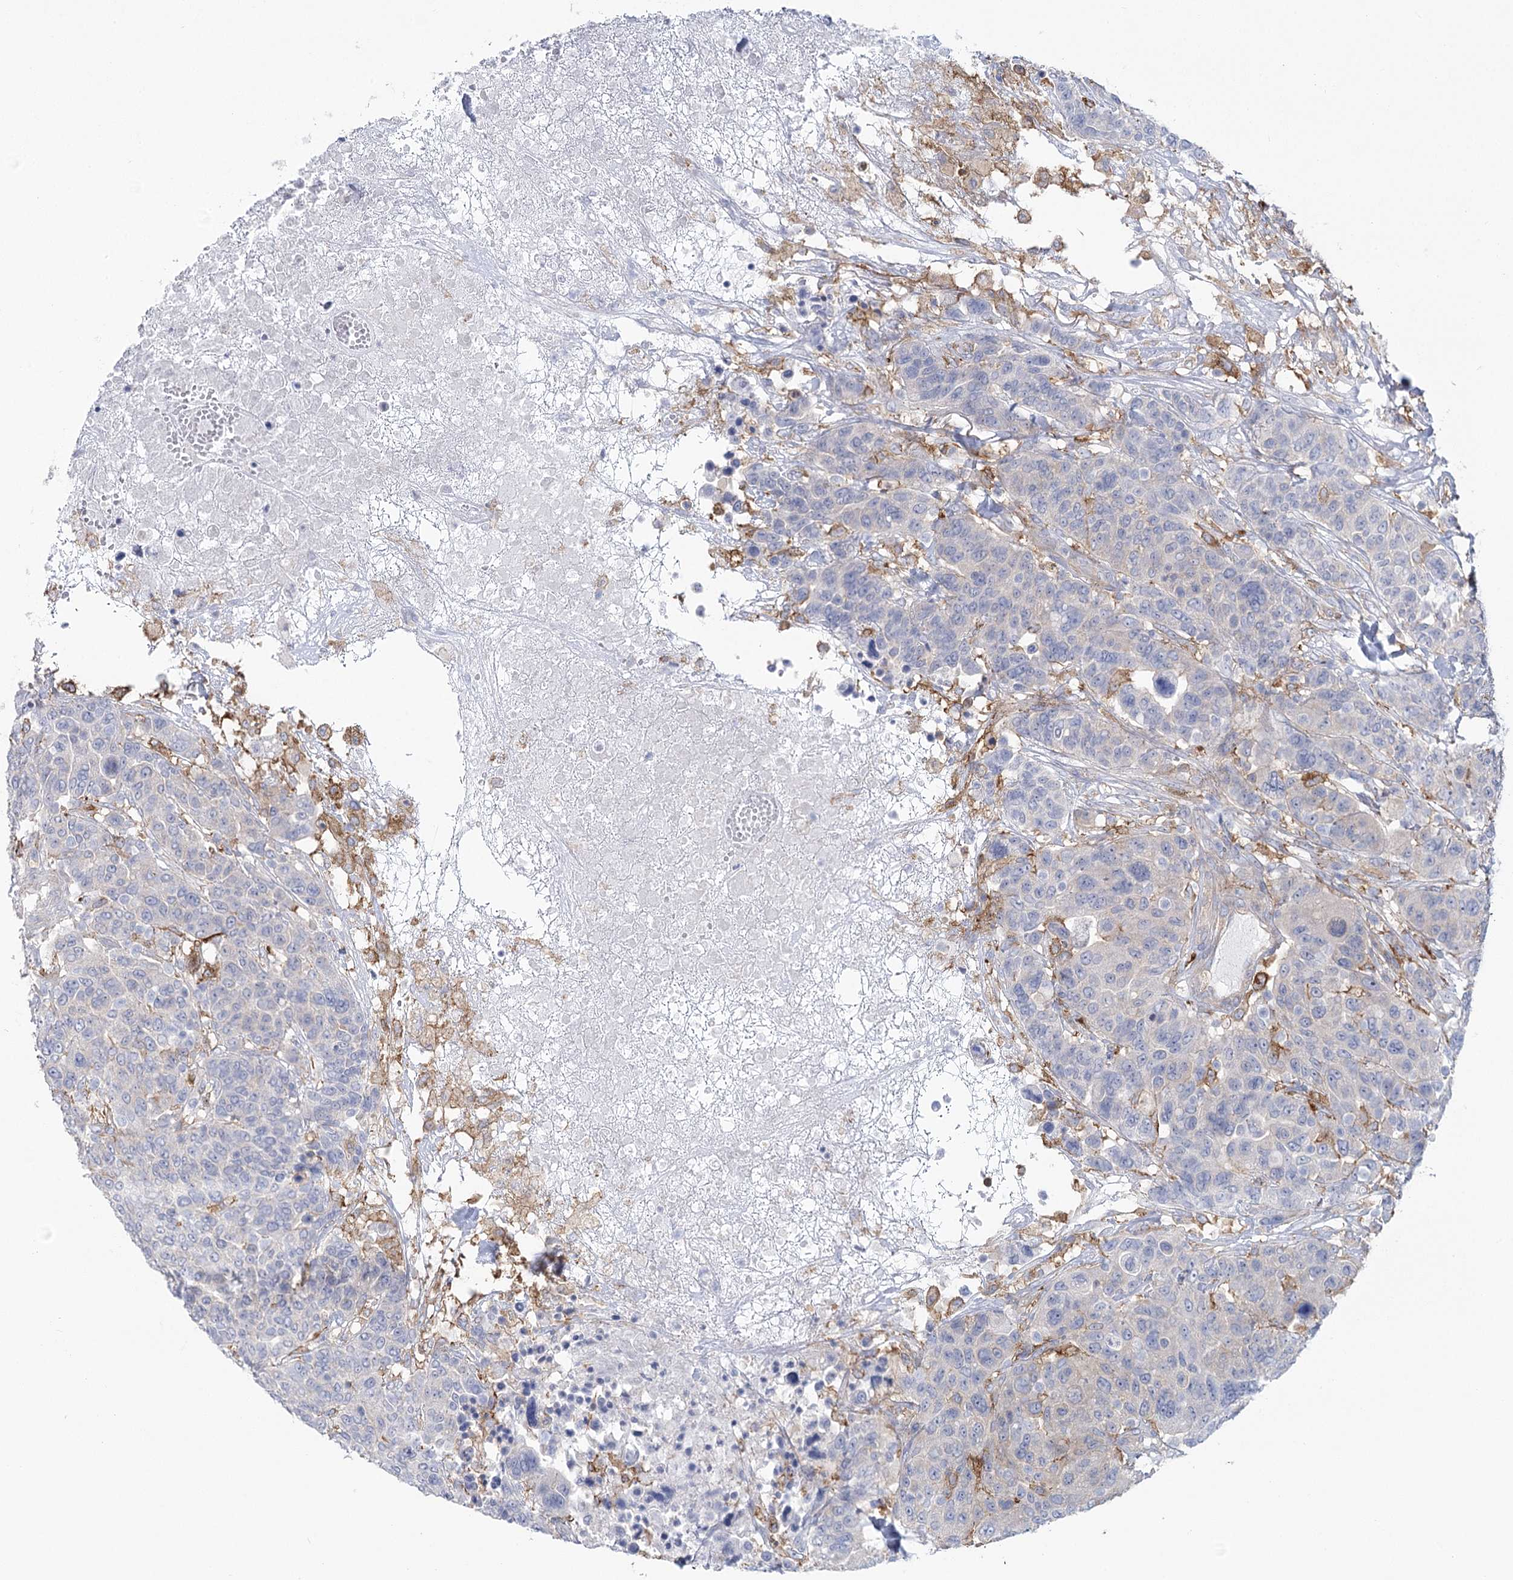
{"staining": {"intensity": "negative", "quantity": "none", "location": "none"}, "tissue": "breast cancer", "cell_type": "Tumor cells", "image_type": "cancer", "snomed": [{"axis": "morphology", "description": "Duct carcinoma"}, {"axis": "topography", "description": "Breast"}], "caption": "The micrograph exhibits no significant expression in tumor cells of intraductal carcinoma (breast). The staining is performed using DAB (3,3'-diaminobenzidine) brown chromogen with nuclei counter-stained in using hematoxylin.", "gene": "CCDC88A", "patient": {"sex": "female", "age": 37}}